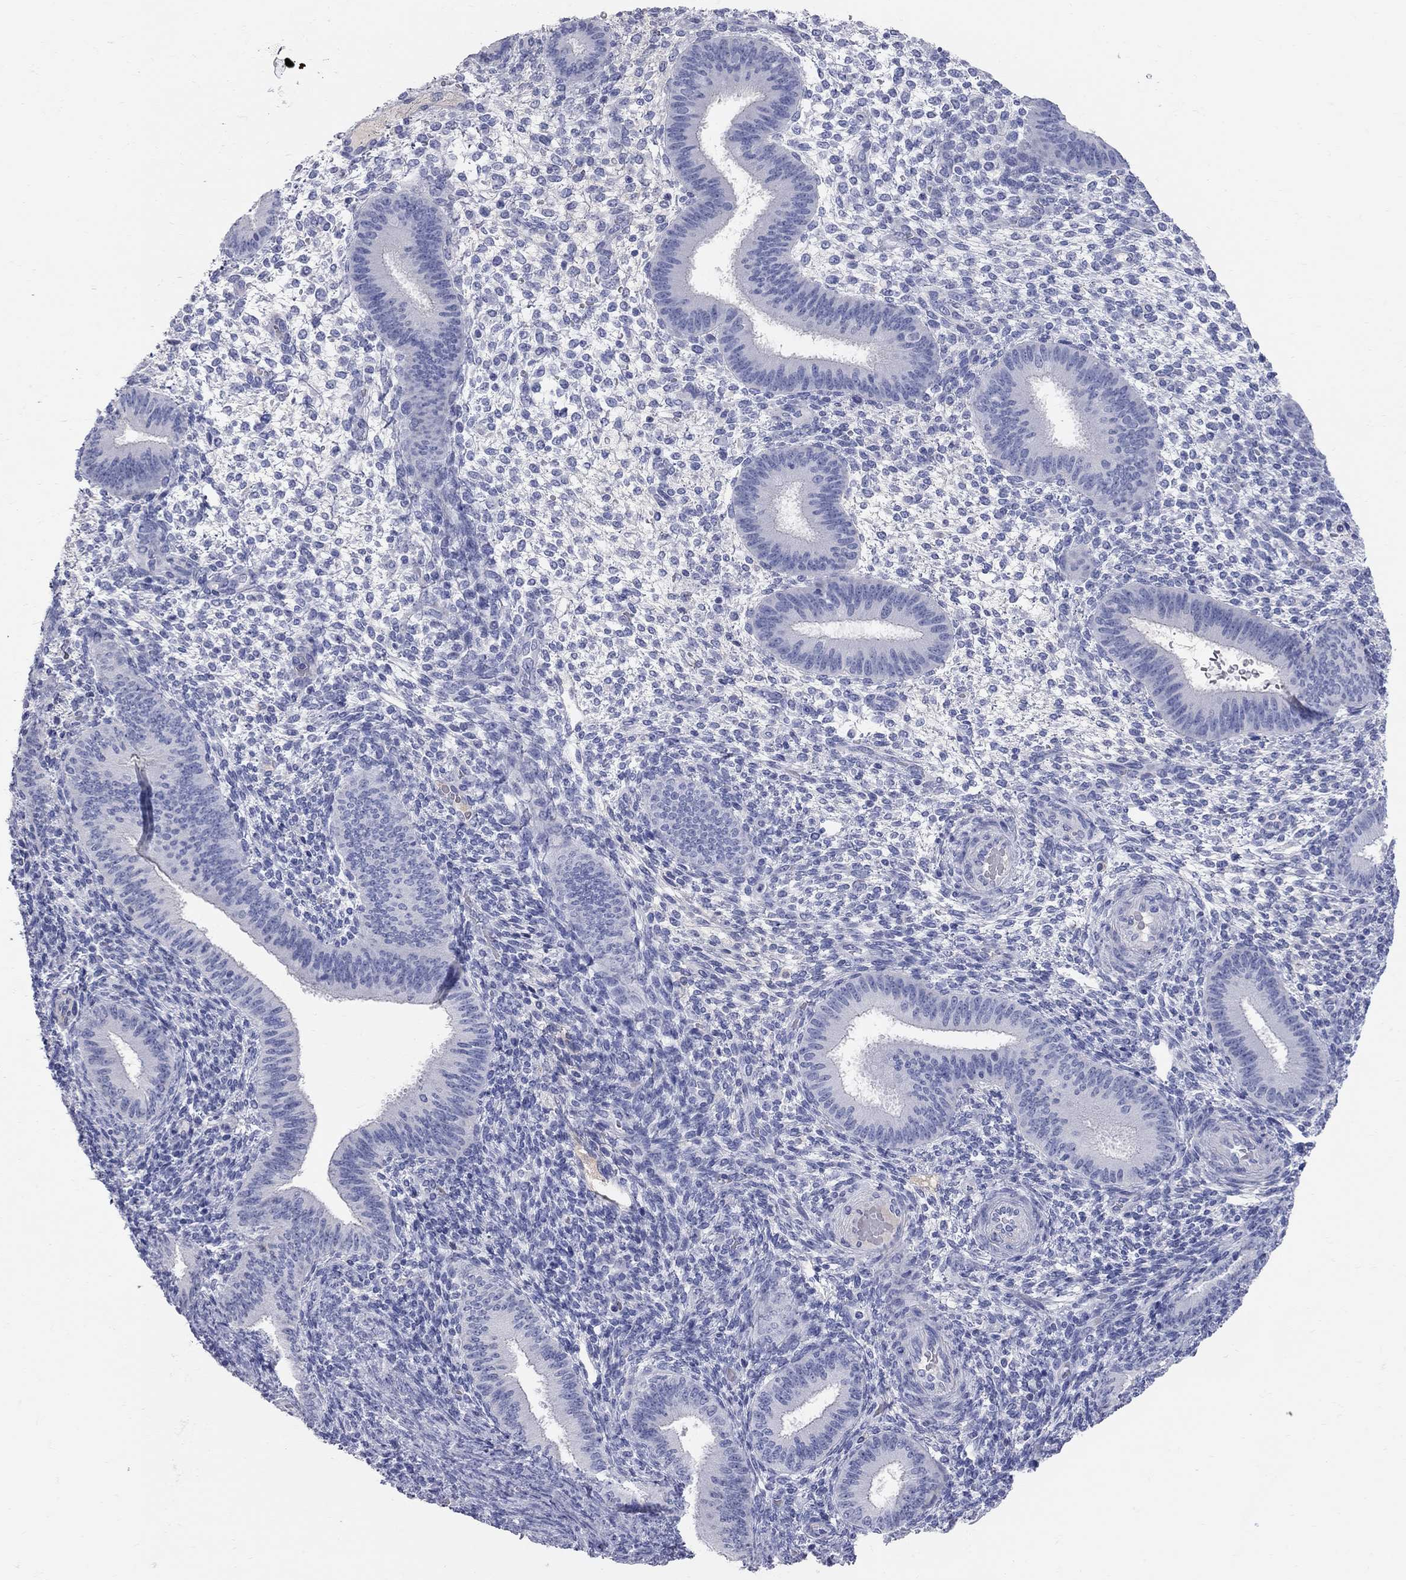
{"staining": {"intensity": "negative", "quantity": "none", "location": "none"}, "tissue": "endometrium", "cell_type": "Cells in endometrial stroma", "image_type": "normal", "snomed": [{"axis": "morphology", "description": "Normal tissue, NOS"}, {"axis": "topography", "description": "Endometrium"}], "caption": "DAB immunohistochemical staining of normal endometrium shows no significant expression in cells in endometrial stroma.", "gene": "AOX1", "patient": {"sex": "female", "age": 39}}